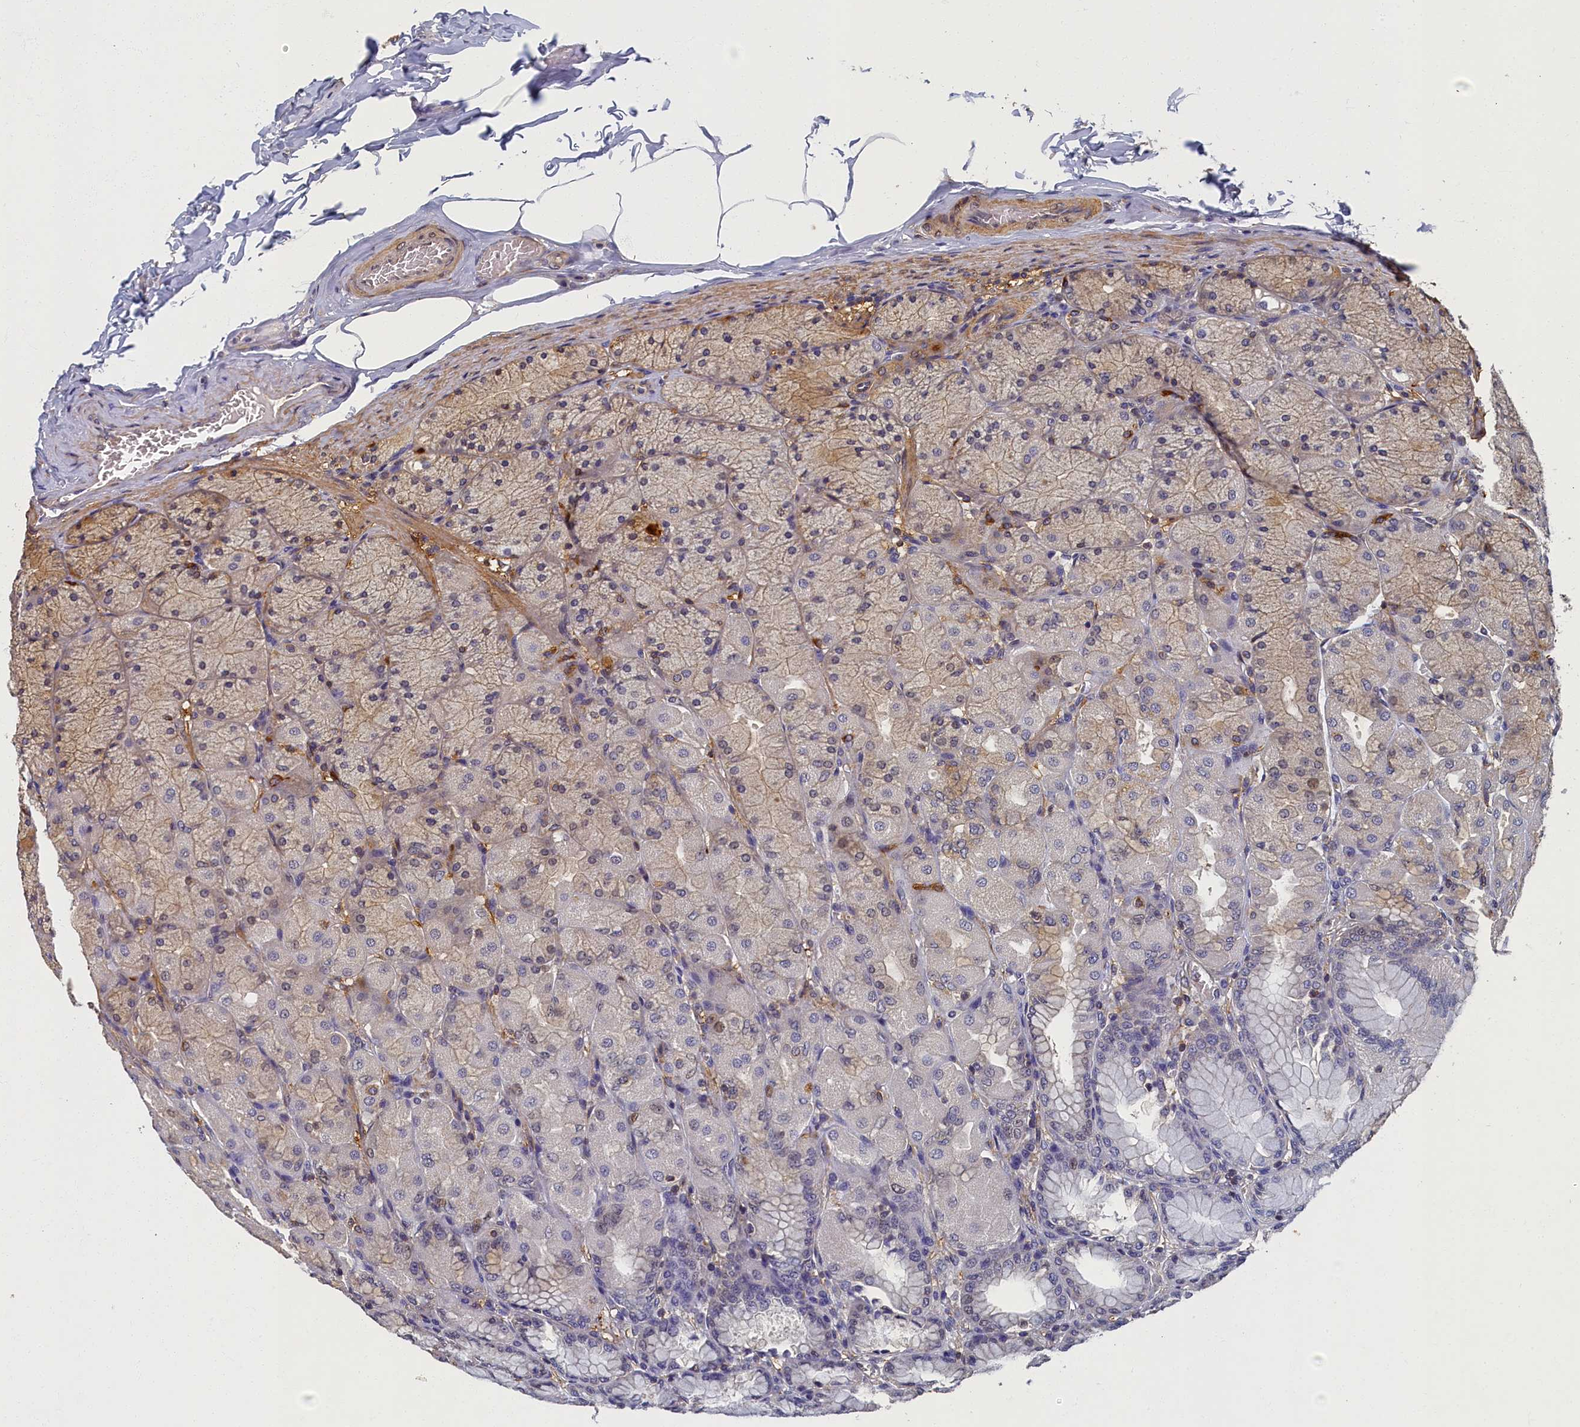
{"staining": {"intensity": "moderate", "quantity": "25%-75%", "location": "cytoplasmic/membranous"}, "tissue": "stomach", "cell_type": "Glandular cells", "image_type": "normal", "snomed": [{"axis": "morphology", "description": "Normal tissue, NOS"}, {"axis": "topography", "description": "Stomach, upper"}], "caption": "Immunohistochemical staining of benign stomach shows medium levels of moderate cytoplasmic/membranous positivity in about 25%-75% of glandular cells.", "gene": "TBCB", "patient": {"sex": "female", "age": 56}}